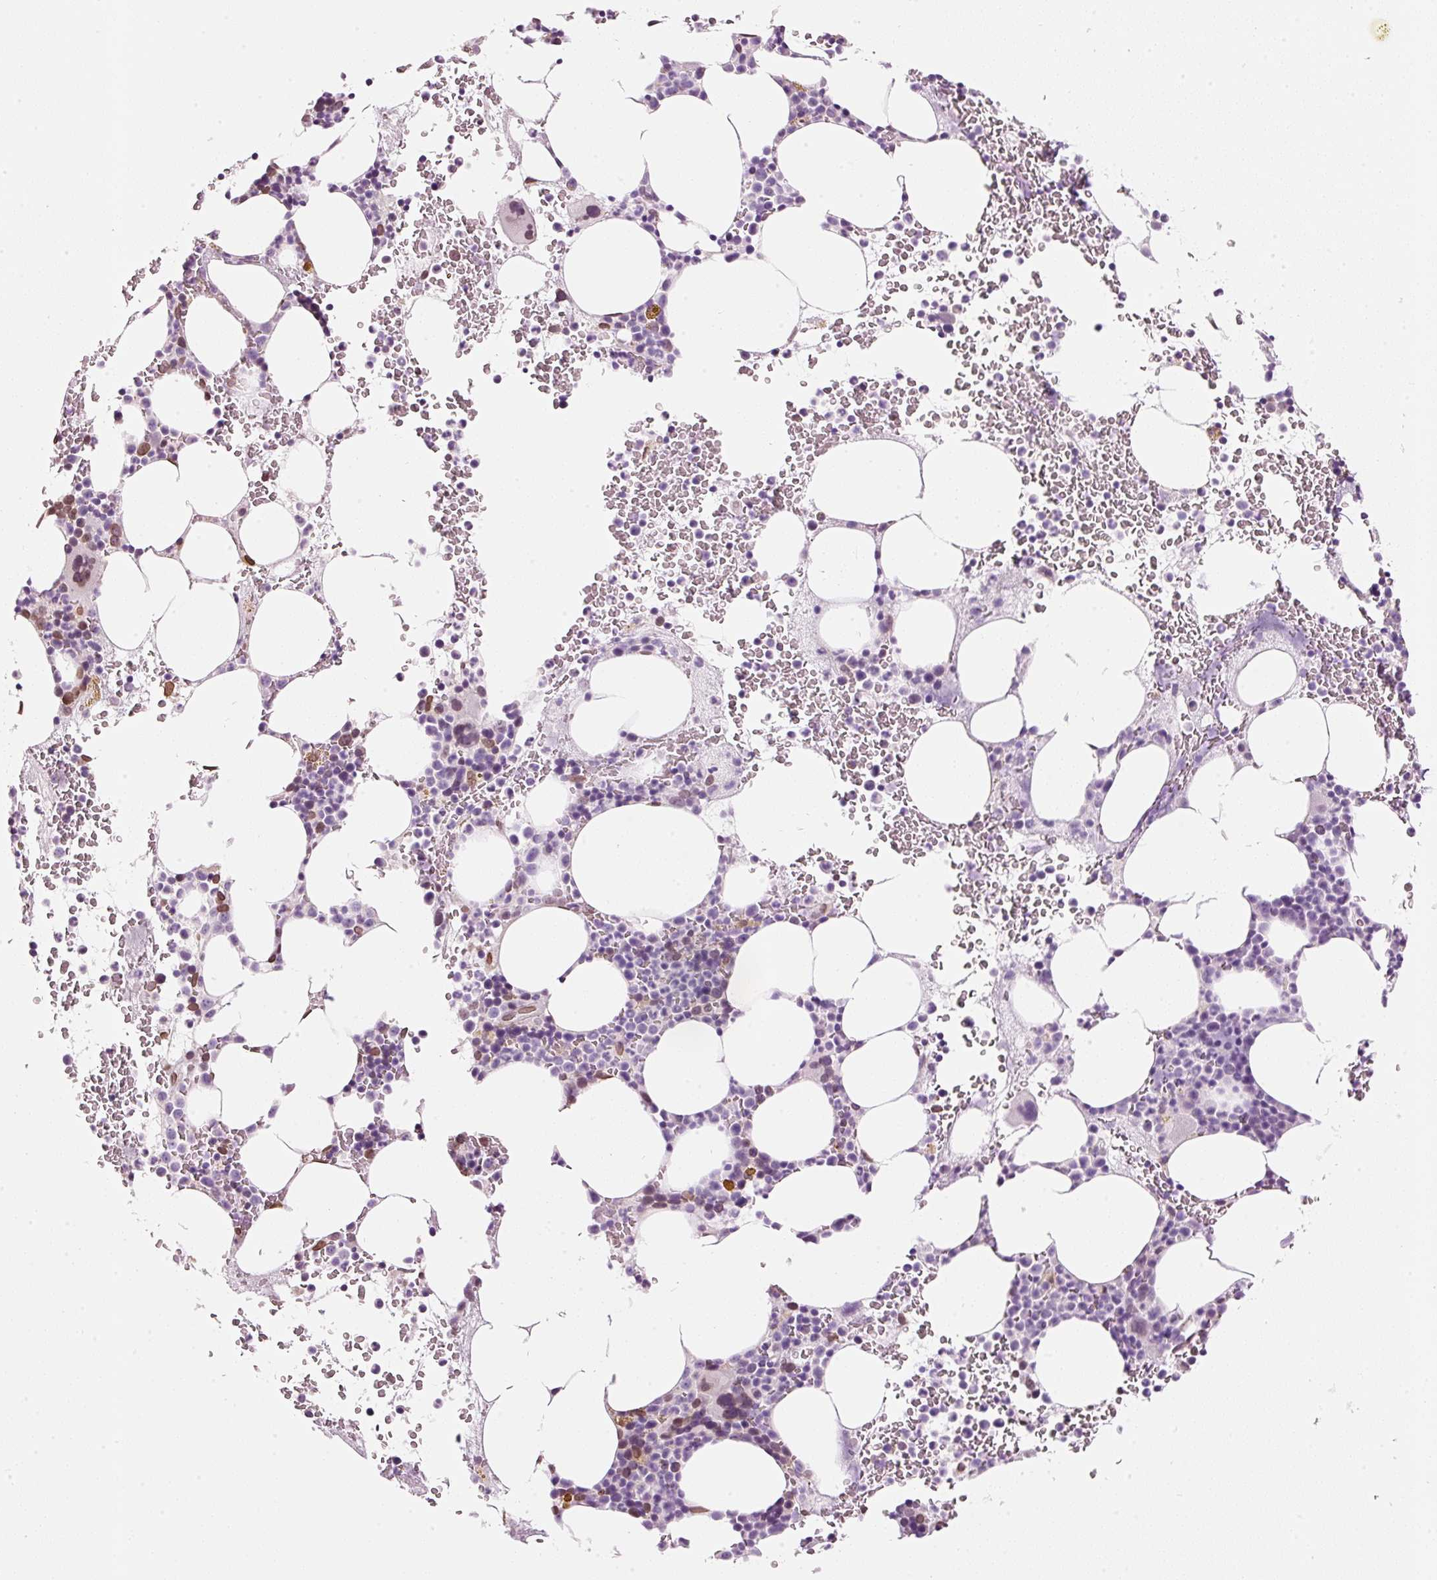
{"staining": {"intensity": "moderate", "quantity": "<25%", "location": "cytoplasmic/membranous,nuclear"}, "tissue": "bone marrow", "cell_type": "Hematopoietic cells", "image_type": "normal", "snomed": [{"axis": "morphology", "description": "Normal tissue, NOS"}, {"axis": "topography", "description": "Bone marrow"}], "caption": "Moderate cytoplasmic/membranous,nuclear positivity is identified in approximately <25% of hematopoietic cells in unremarkable bone marrow.", "gene": "ZNF224", "patient": {"sex": "male", "age": 62}}